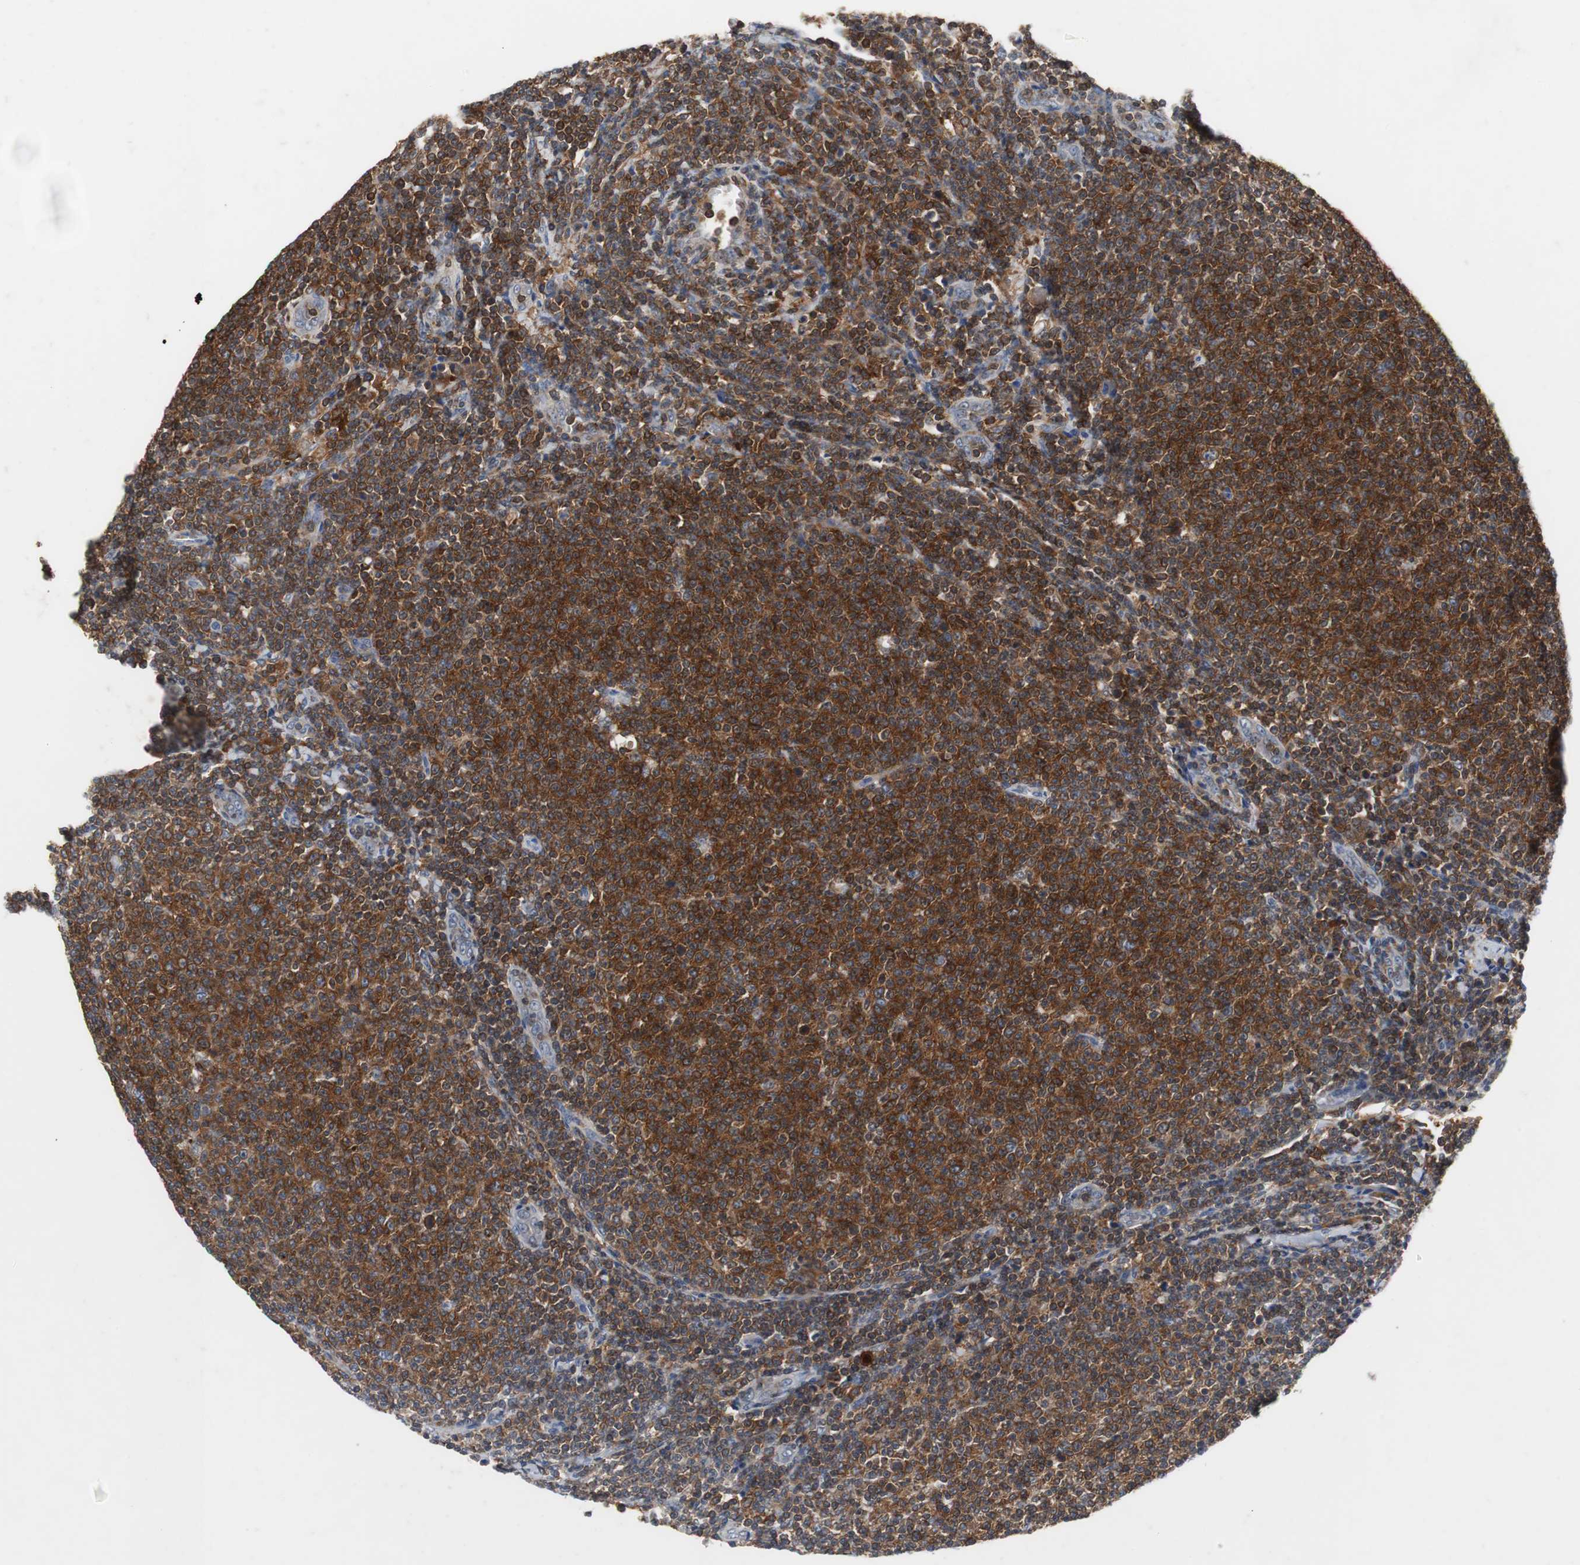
{"staining": {"intensity": "strong", "quantity": ">75%", "location": "cytoplasmic/membranous"}, "tissue": "lymphoma", "cell_type": "Tumor cells", "image_type": "cancer", "snomed": [{"axis": "morphology", "description": "Malignant lymphoma, non-Hodgkin's type, Low grade"}, {"axis": "topography", "description": "Lymph node"}], "caption": "Tumor cells show high levels of strong cytoplasmic/membranous expression in about >75% of cells in low-grade malignant lymphoma, non-Hodgkin's type. The staining is performed using DAB brown chromogen to label protein expression. The nuclei are counter-stained blue using hematoxylin.", "gene": "CALB2", "patient": {"sex": "male", "age": 66}}